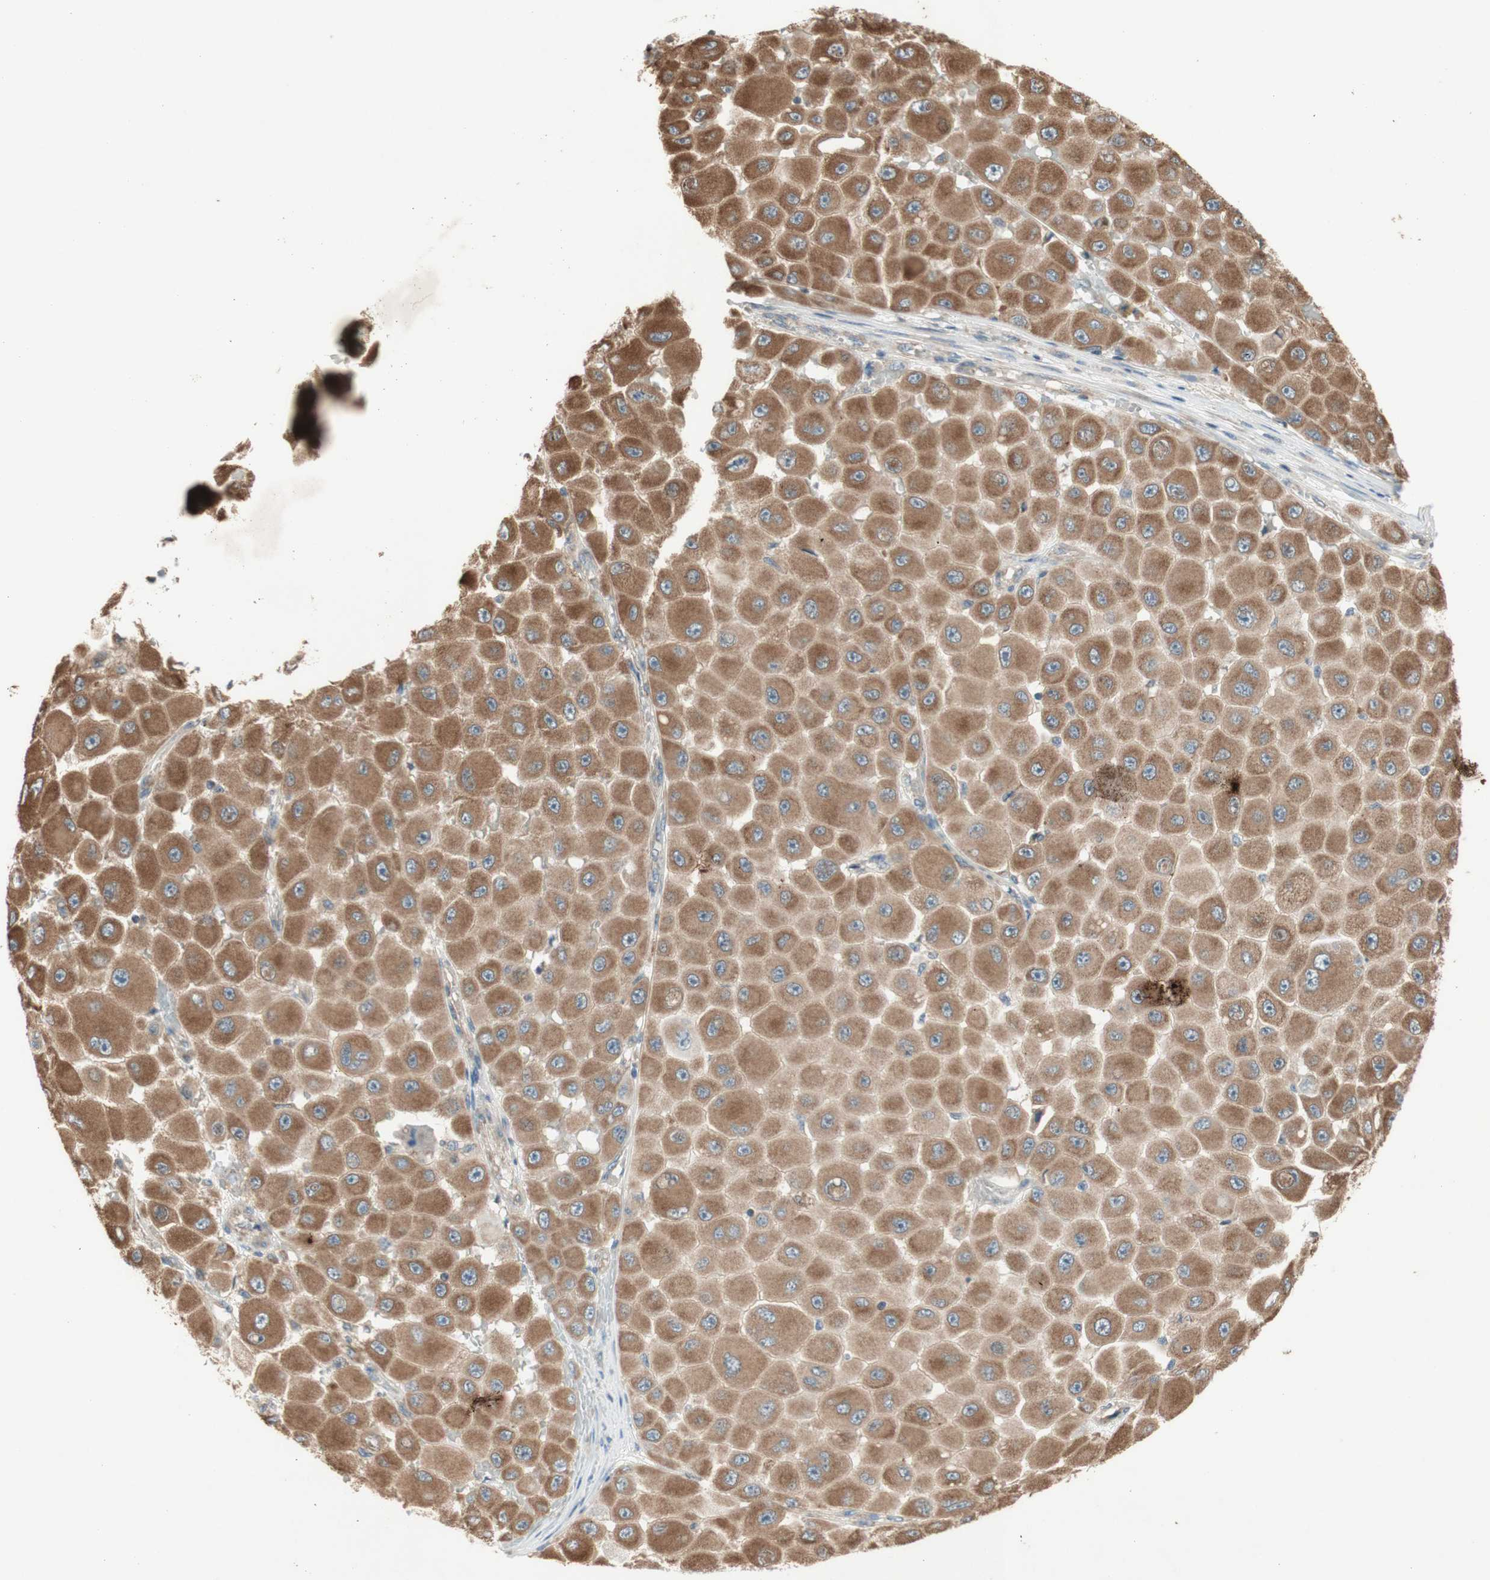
{"staining": {"intensity": "moderate", "quantity": ">75%", "location": "cytoplasmic/membranous"}, "tissue": "melanoma", "cell_type": "Tumor cells", "image_type": "cancer", "snomed": [{"axis": "morphology", "description": "Malignant melanoma, NOS"}, {"axis": "topography", "description": "Skin"}], "caption": "Immunohistochemistry (DAB) staining of malignant melanoma reveals moderate cytoplasmic/membranous protein staining in approximately >75% of tumor cells.", "gene": "SOCS2", "patient": {"sex": "female", "age": 81}}